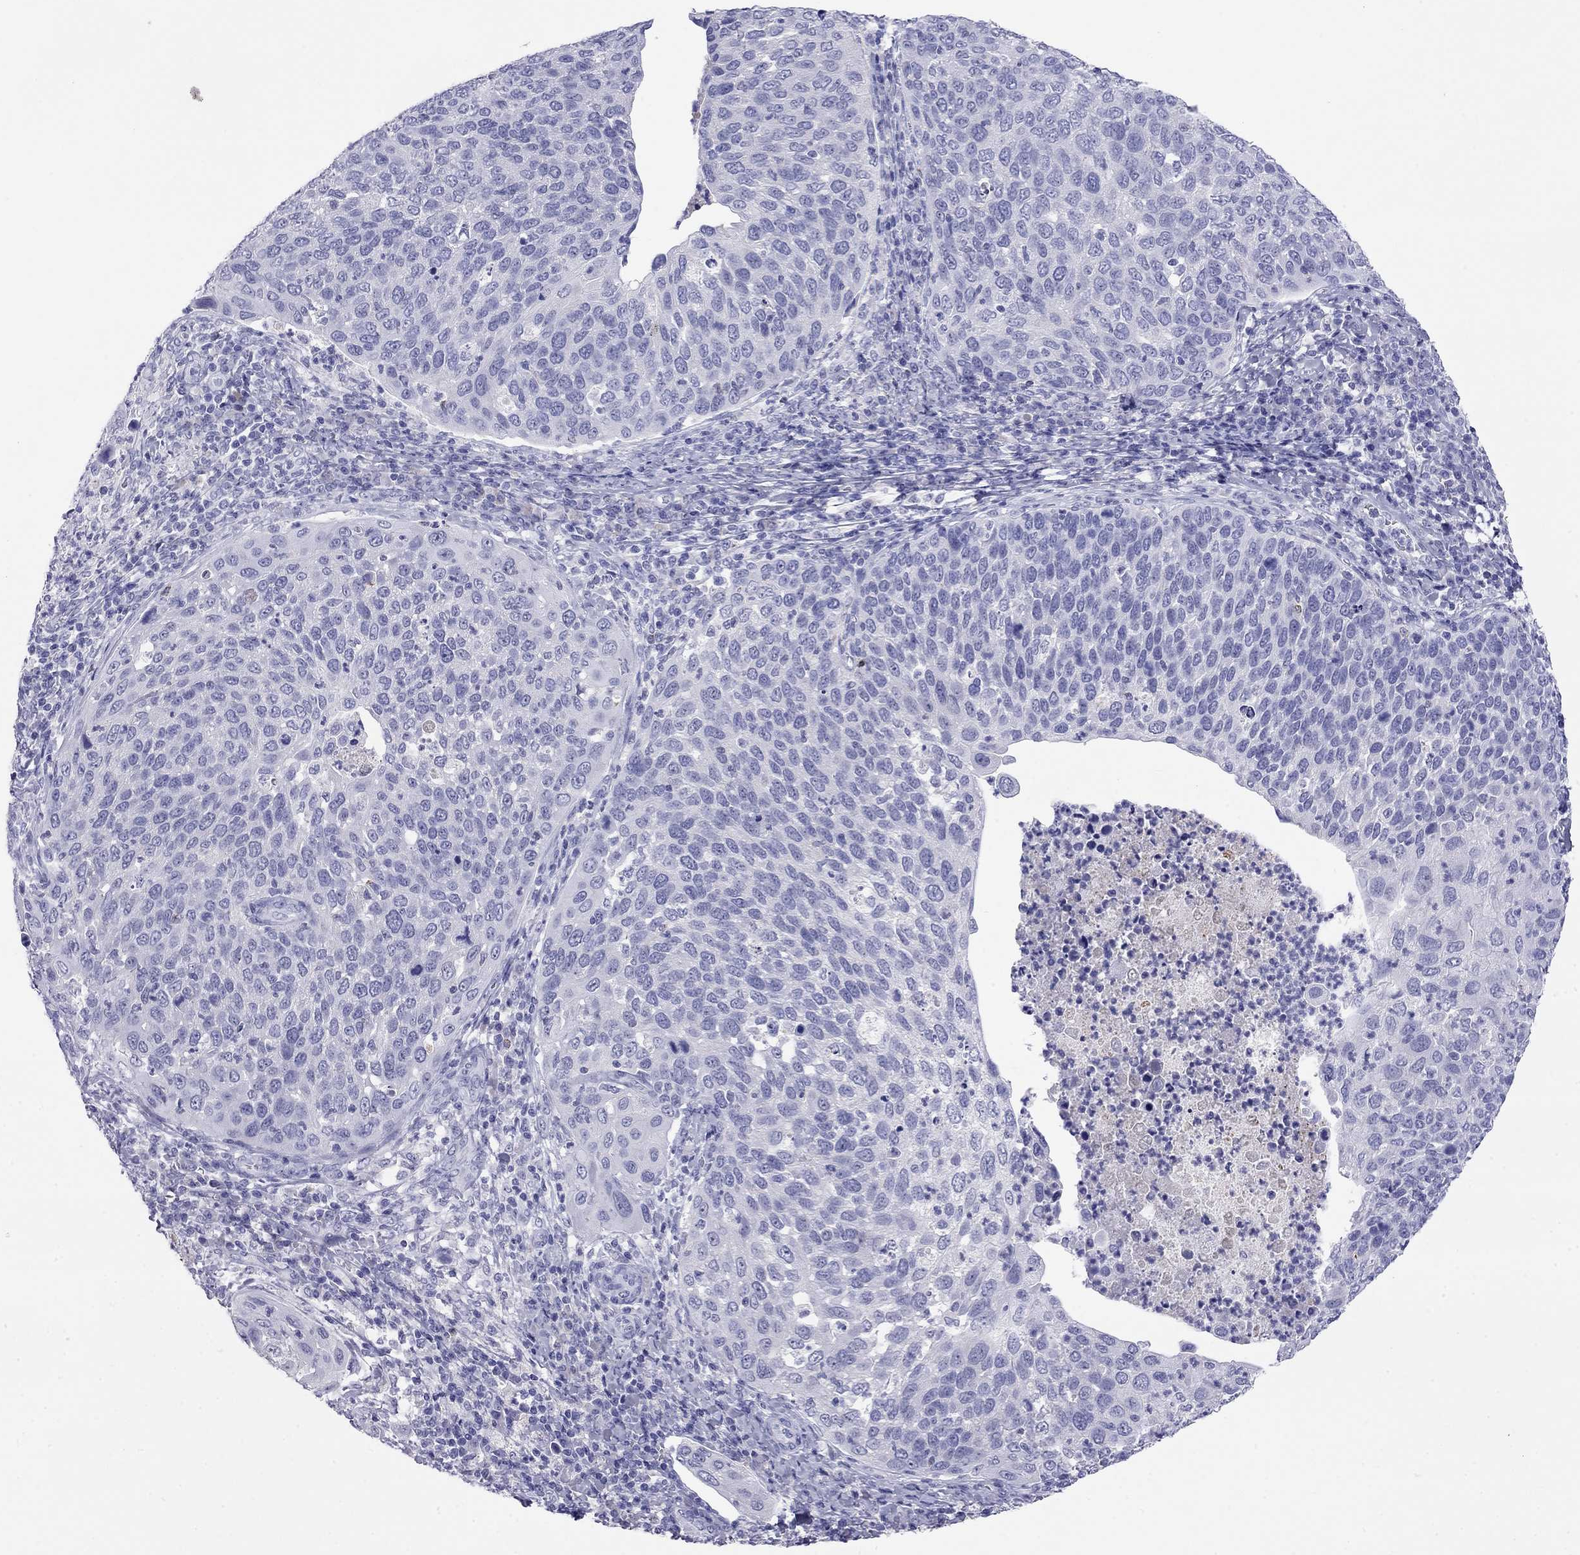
{"staining": {"intensity": "negative", "quantity": "none", "location": "none"}, "tissue": "cervical cancer", "cell_type": "Tumor cells", "image_type": "cancer", "snomed": [{"axis": "morphology", "description": "Squamous cell carcinoma, NOS"}, {"axis": "topography", "description": "Cervix"}], "caption": "Immunohistochemistry histopathology image of cervical squamous cell carcinoma stained for a protein (brown), which shows no expression in tumor cells. Brightfield microscopy of immunohistochemistry stained with DAB (brown) and hematoxylin (blue), captured at high magnification.", "gene": "ODF4", "patient": {"sex": "female", "age": 54}}